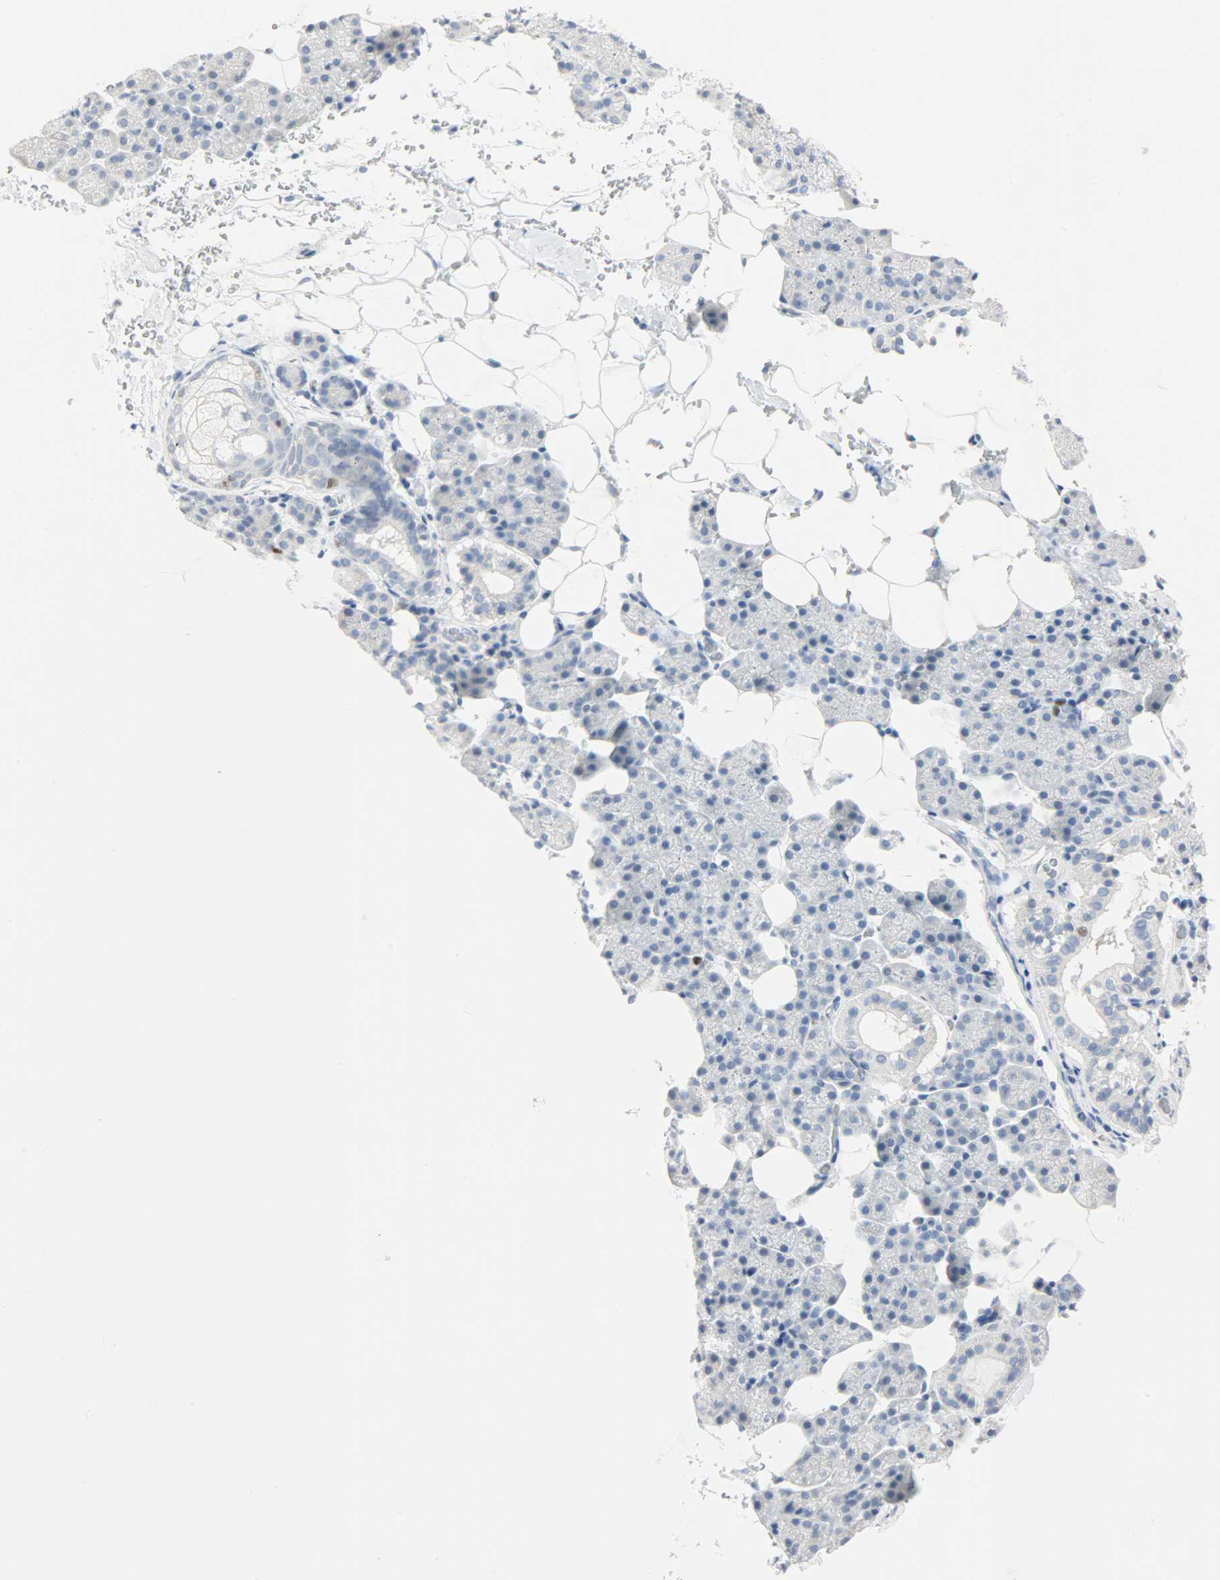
{"staining": {"intensity": "moderate", "quantity": "<25%", "location": "nuclear"}, "tissue": "salivary gland", "cell_type": "Glandular cells", "image_type": "normal", "snomed": [{"axis": "morphology", "description": "Normal tissue, NOS"}, {"axis": "topography", "description": "Lymph node"}, {"axis": "topography", "description": "Salivary gland"}], "caption": "Immunohistochemistry (IHC) (DAB (3,3'-diaminobenzidine)) staining of normal salivary gland reveals moderate nuclear protein staining in about <25% of glandular cells. (DAB (3,3'-diaminobenzidine) IHC with brightfield microscopy, high magnification).", "gene": "HELLS", "patient": {"sex": "male", "age": 8}}